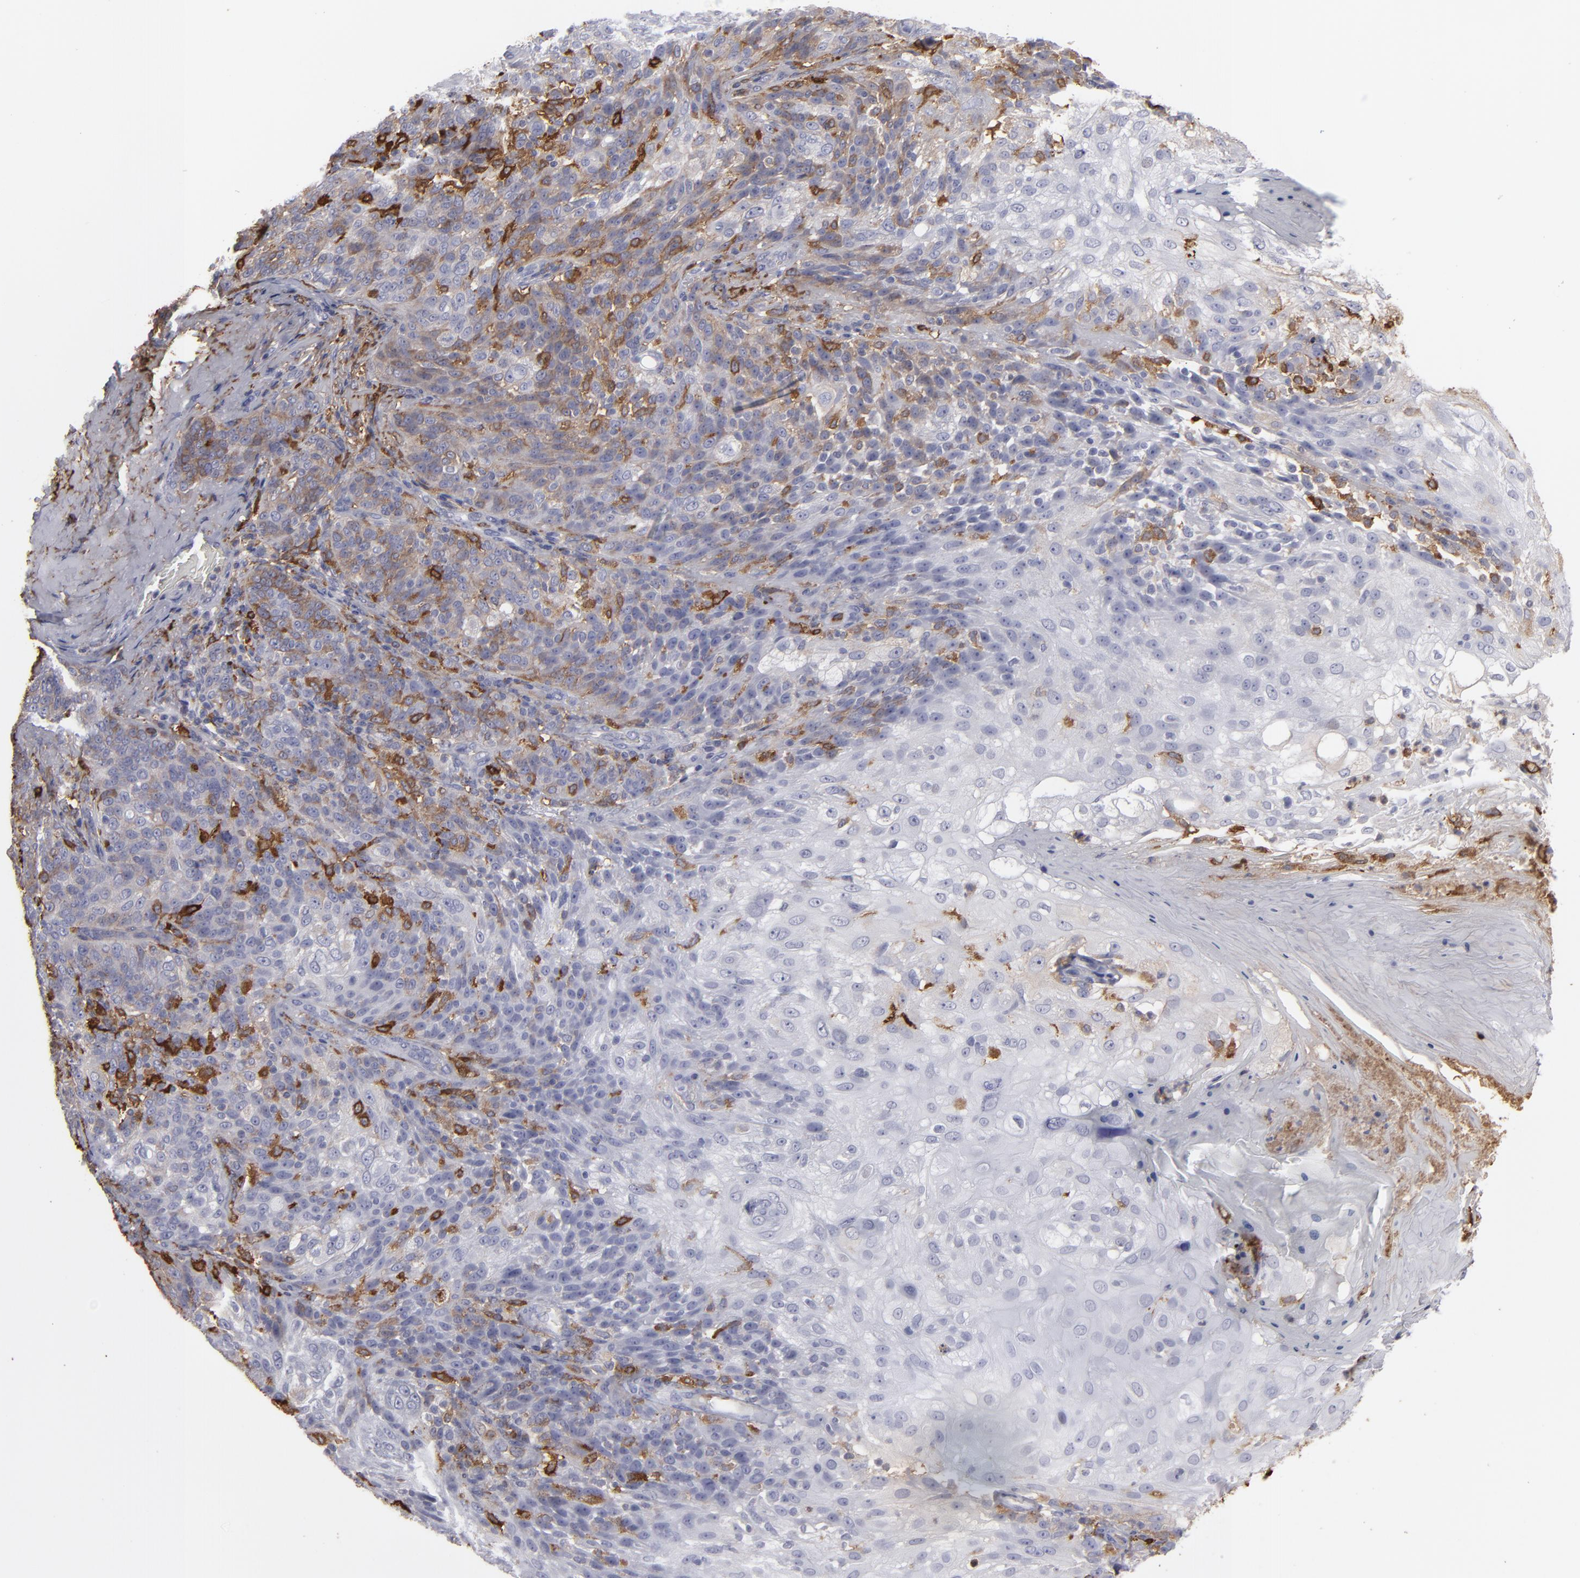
{"staining": {"intensity": "weak", "quantity": "<25%", "location": "cytoplasmic/membranous"}, "tissue": "skin cancer", "cell_type": "Tumor cells", "image_type": "cancer", "snomed": [{"axis": "morphology", "description": "Normal tissue, NOS"}, {"axis": "morphology", "description": "Squamous cell carcinoma, NOS"}, {"axis": "topography", "description": "Skin"}], "caption": "This is a photomicrograph of IHC staining of skin cancer (squamous cell carcinoma), which shows no positivity in tumor cells.", "gene": "ODC1", "patient": {"sex": "female", "age": 83}}